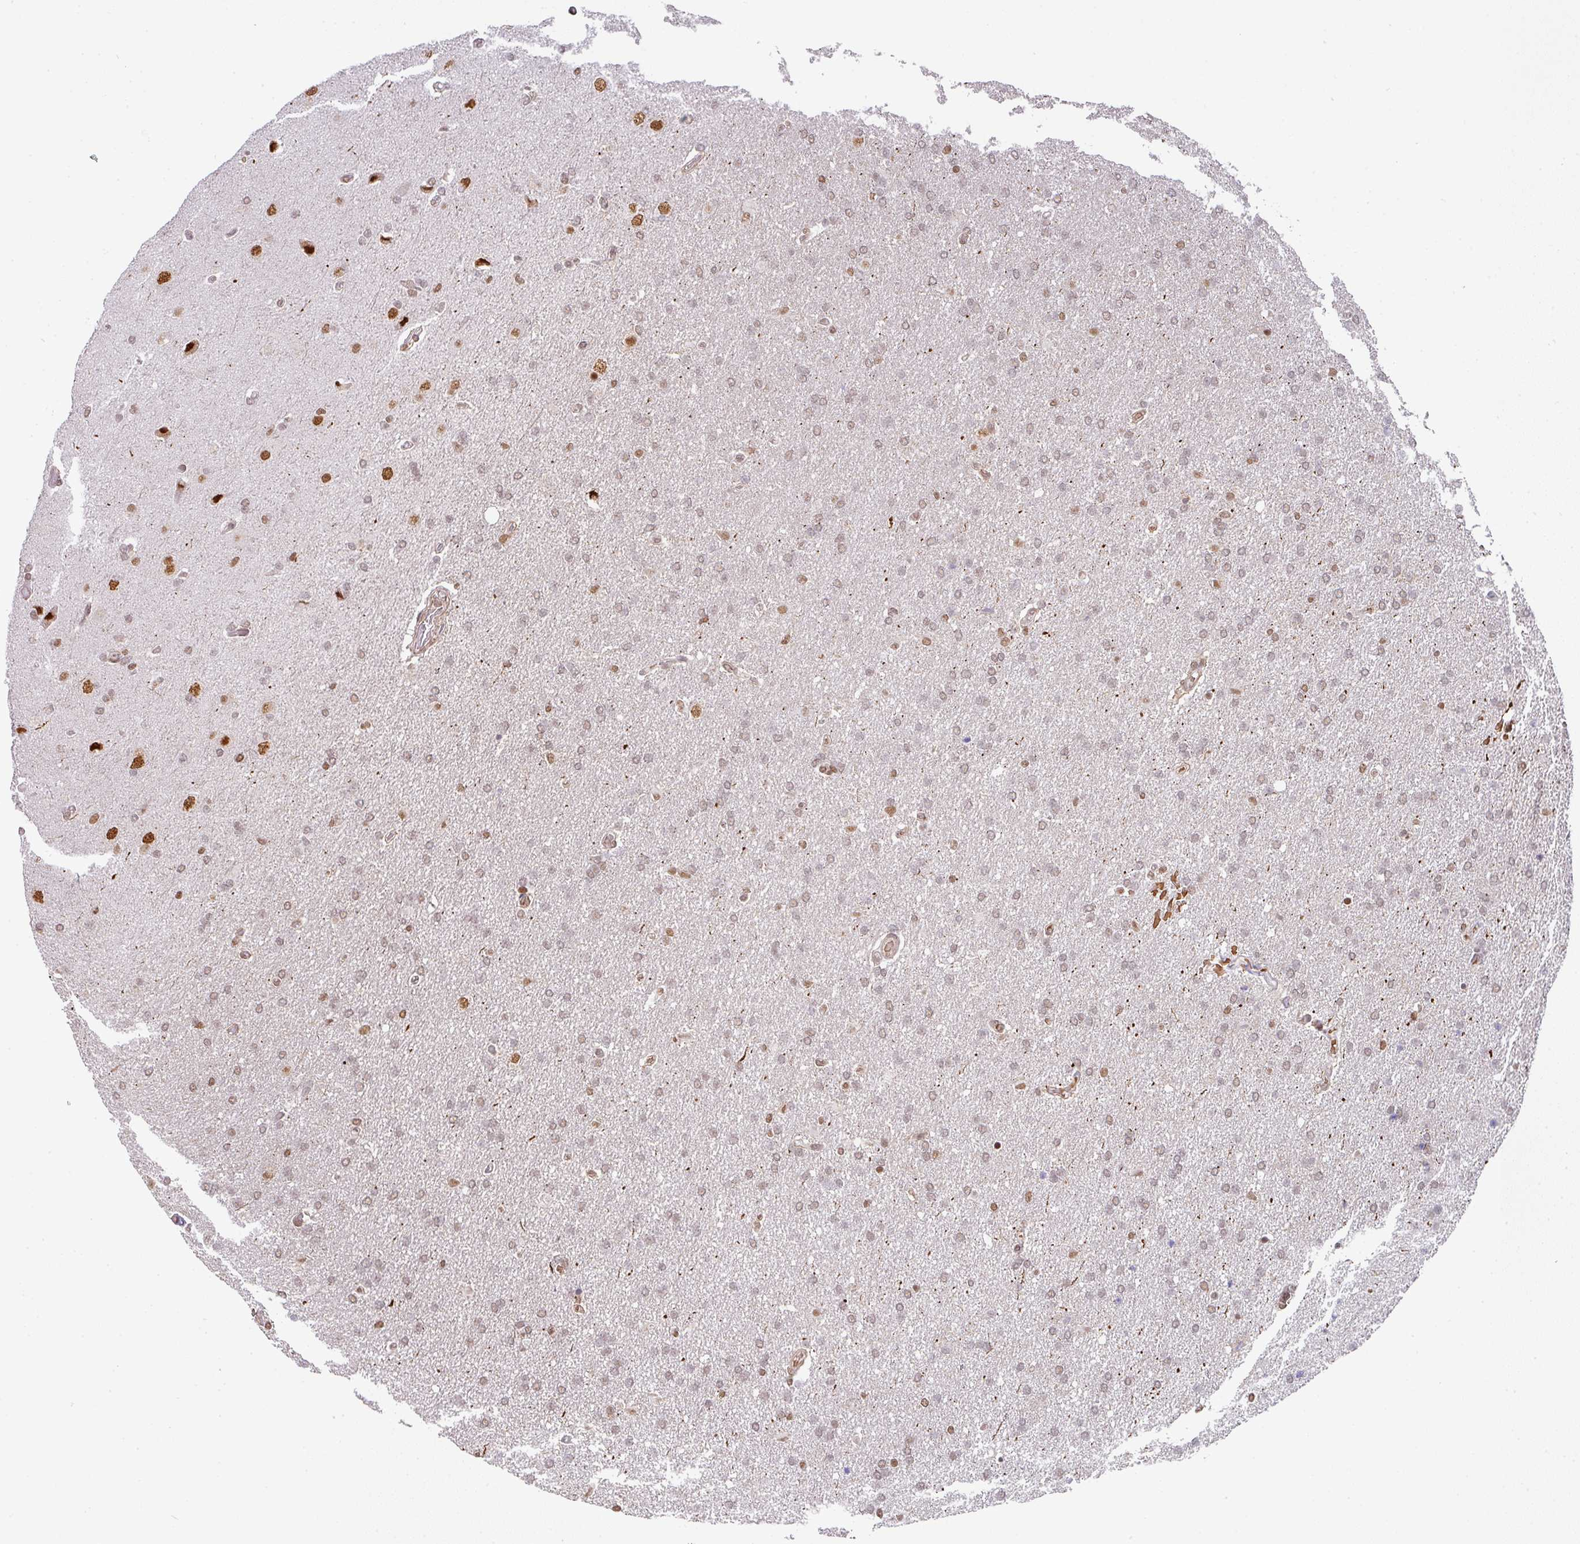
{"staining": {"intensity": "weak", "quantity": "<25%", "location": "nuclear"}, "tissue": "glioma", "cell_type": "Tumor cells", "image_type": "cancer", "snomed": [{"axis": "morphology", "description": "Glioma, malignant, High grade"}, {"axis": "topography", "description": "Brain"}], "caption": "Protein analysis of glioma reveals no significant positivity in tumor cells. Nuclei are stained in blue.", "gene": "NCOA5", "patient": {"sex": "male", "age": 72}}